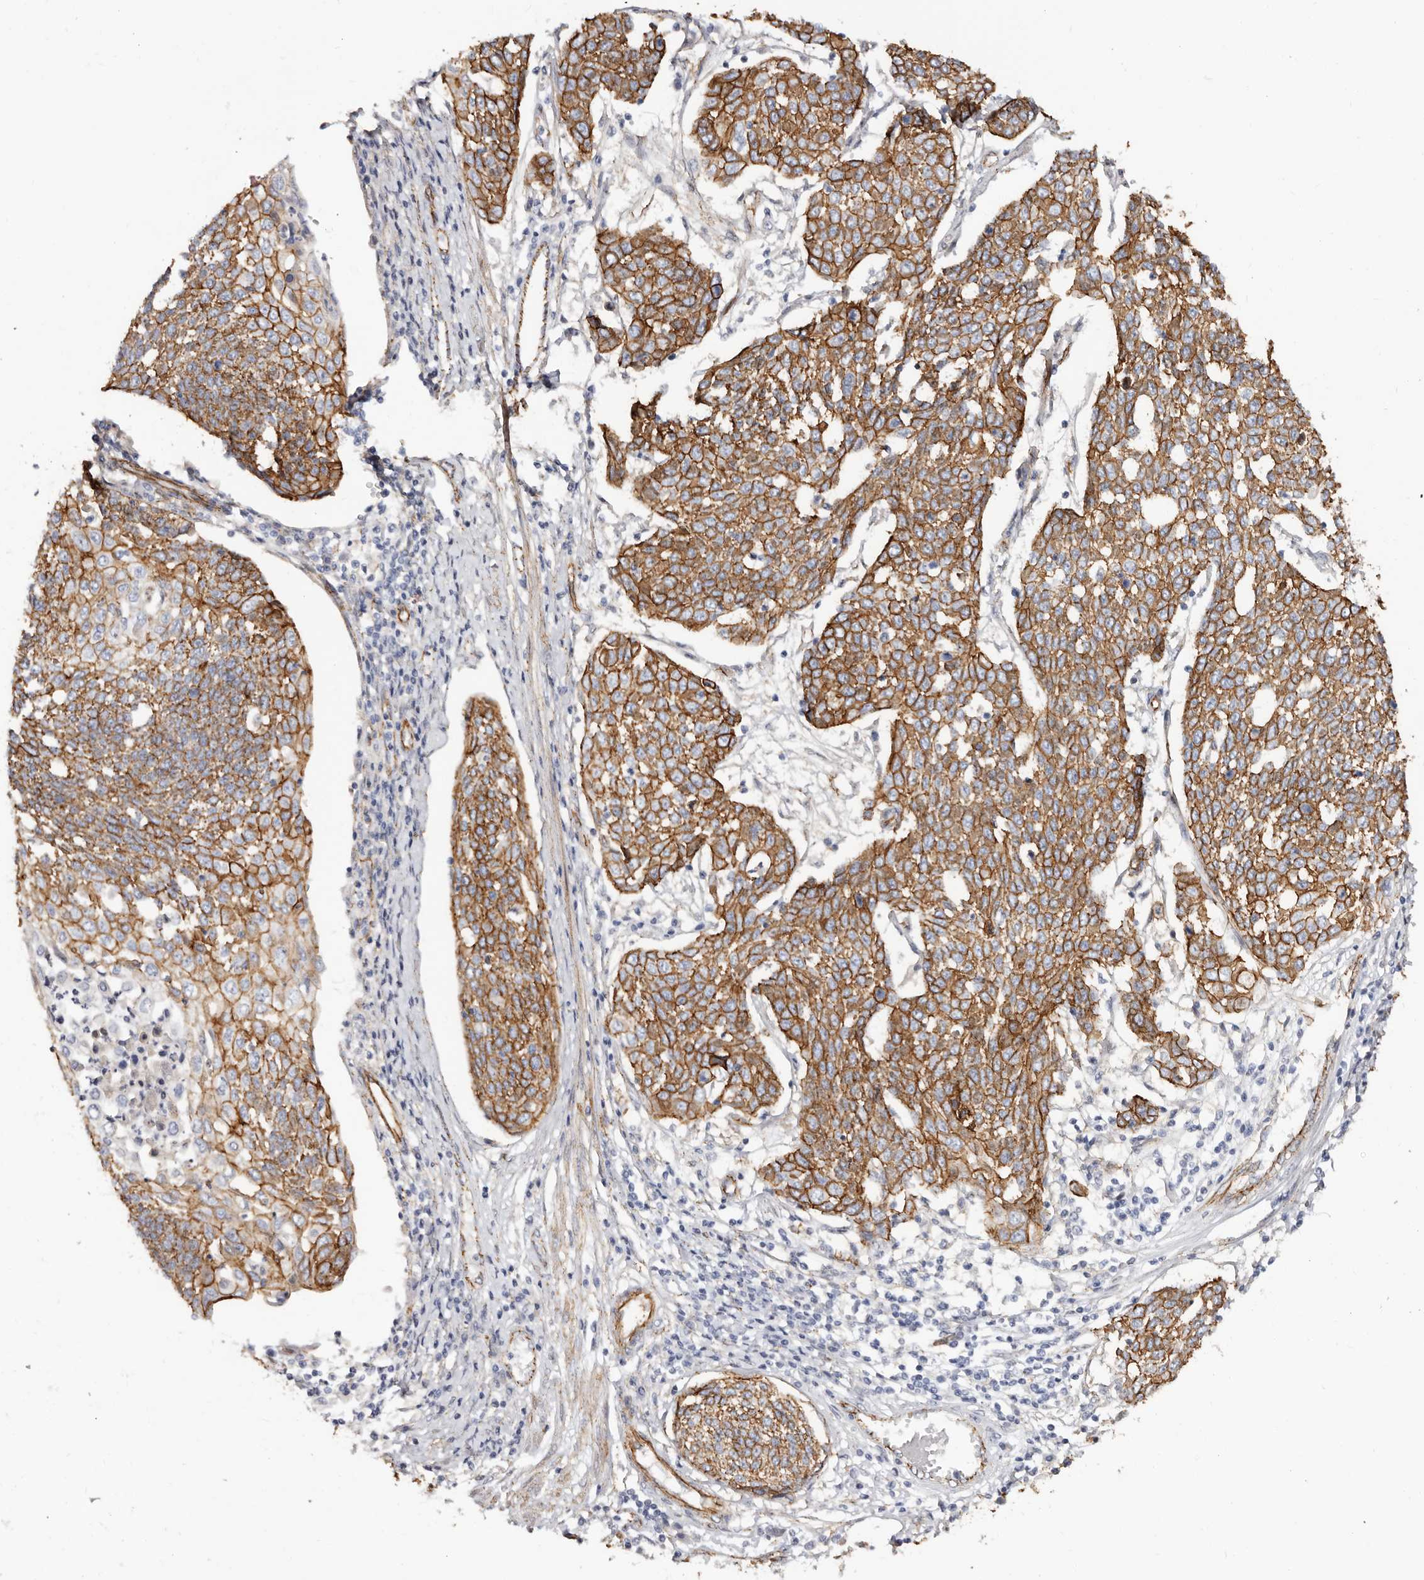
{"staining": {"intensity": "strong", "quantity": ">75%", "location": "cytoplasmic/membranous"}, "tissue": "cervical cancer", "cell_type": "Tumor cells", "image_type": "cancer", "snomed": [{"axis": "morphology", "description": "Squamous cell carcinoma, NOS"}, {"axis": "topography", "description": "Cervix"}], "caption": "Brown immunohistochemical staining in cervical cancer (squamous cell carcinoma) shows strong cytoplasmic/membranous expression in about >75% of tumor cells. The staining was performed using DAB (3,3'-diaminobenzidine) to visualize the protein expression in brown, while the nuclei were stained in blue with hematoxylin (Magnification: 20x).", "gene": "CTNNB1", "patient": {"sex": "female", "age": 34}}